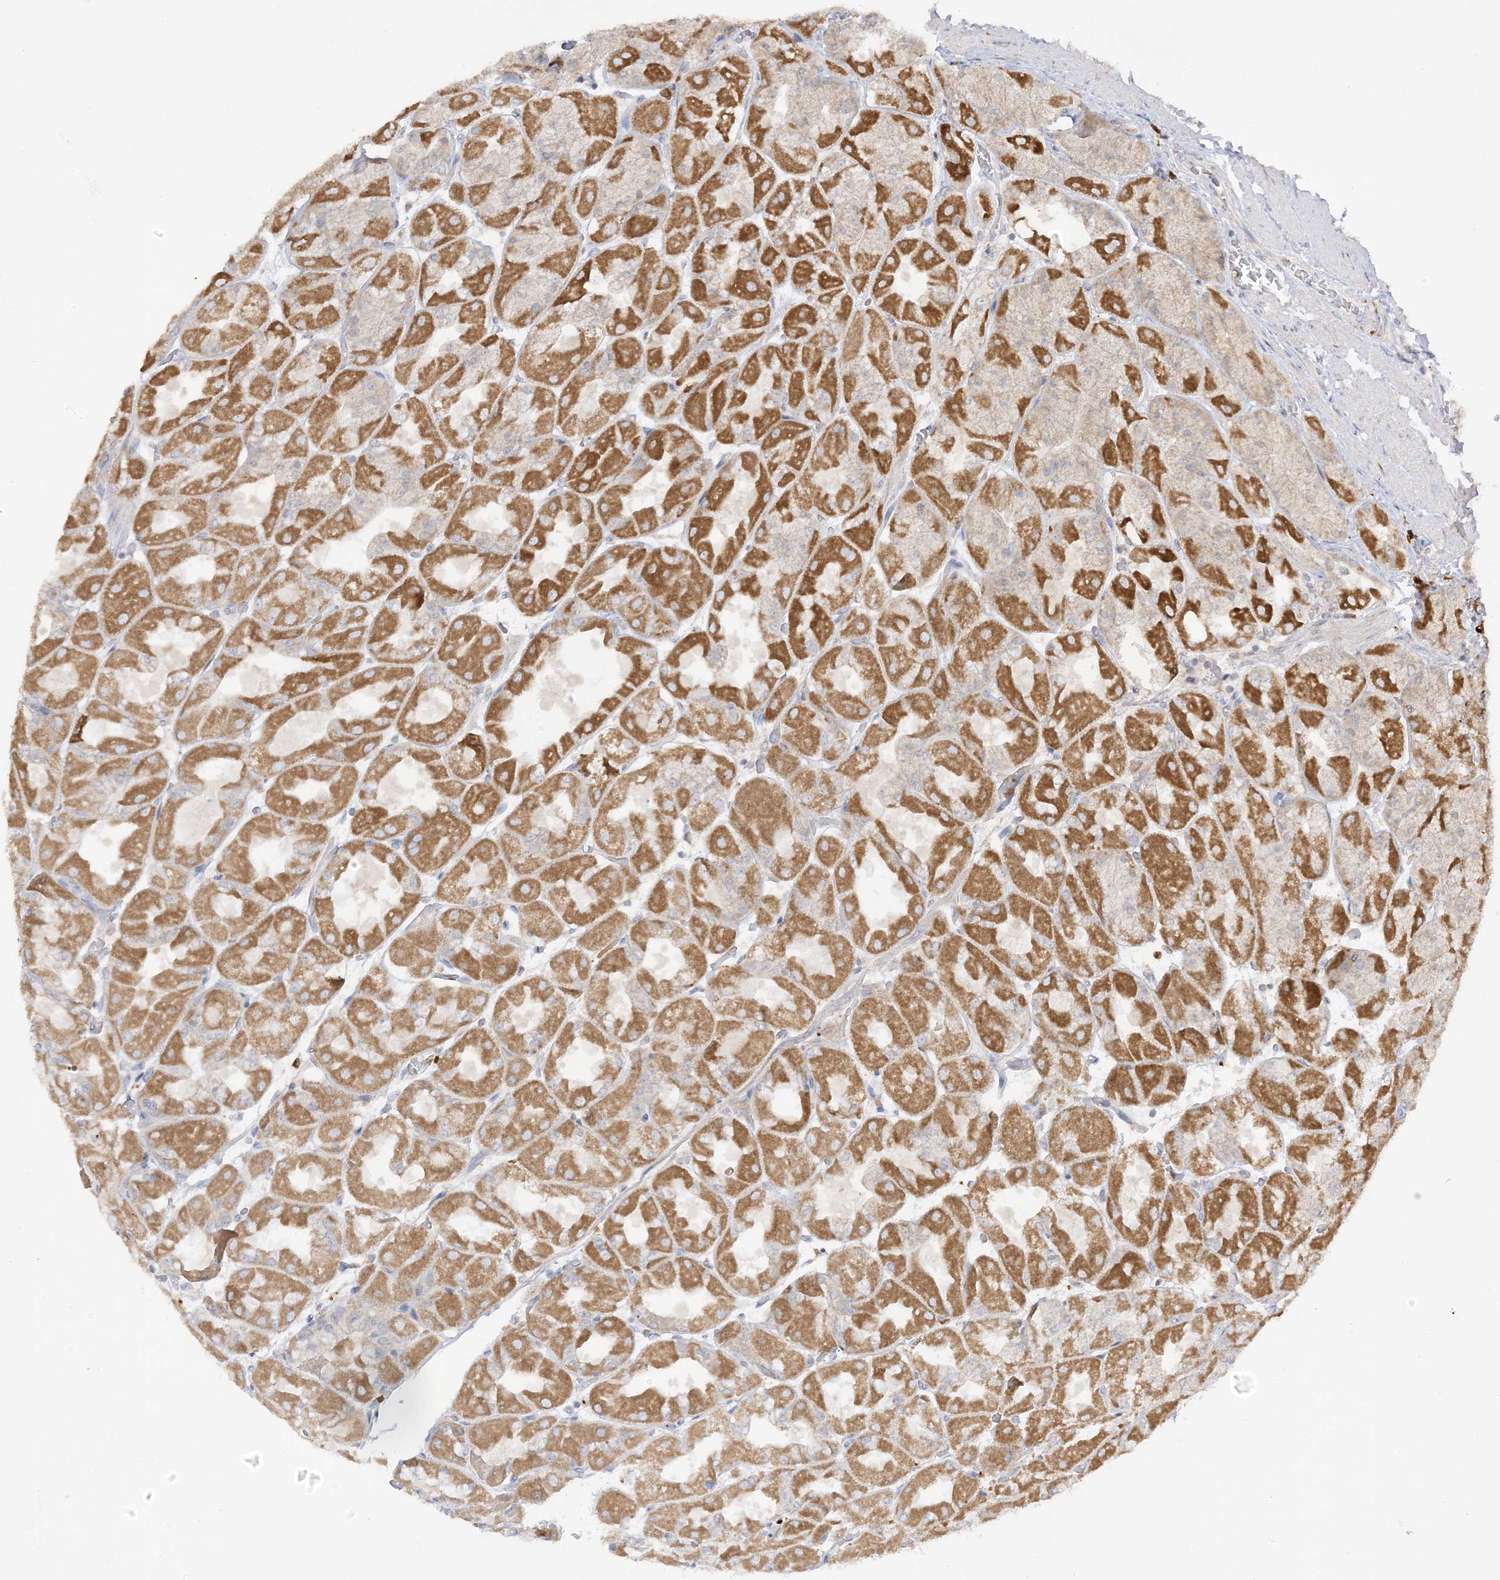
{"staining": {"intensity": "strong", "quantity": "25%-75%", "location": "cytoplasmic/membranous"}, "tissue": "stomach", "cell_type": "Glandular cells", "image_type": "normal", "snomed": [{"axis": "morphology", "description": "Normal tissue, NOS"}, {"axis": "topography", "description": "Stomach"}], "caption": "A brown stain labels strong cytoplasmic/membranous expression of a protein in glandular cells of benign human stomach. Nuclei are stained in blue.", "gene": "NPPC", "patient": {"sex": "female", "age": 61}}